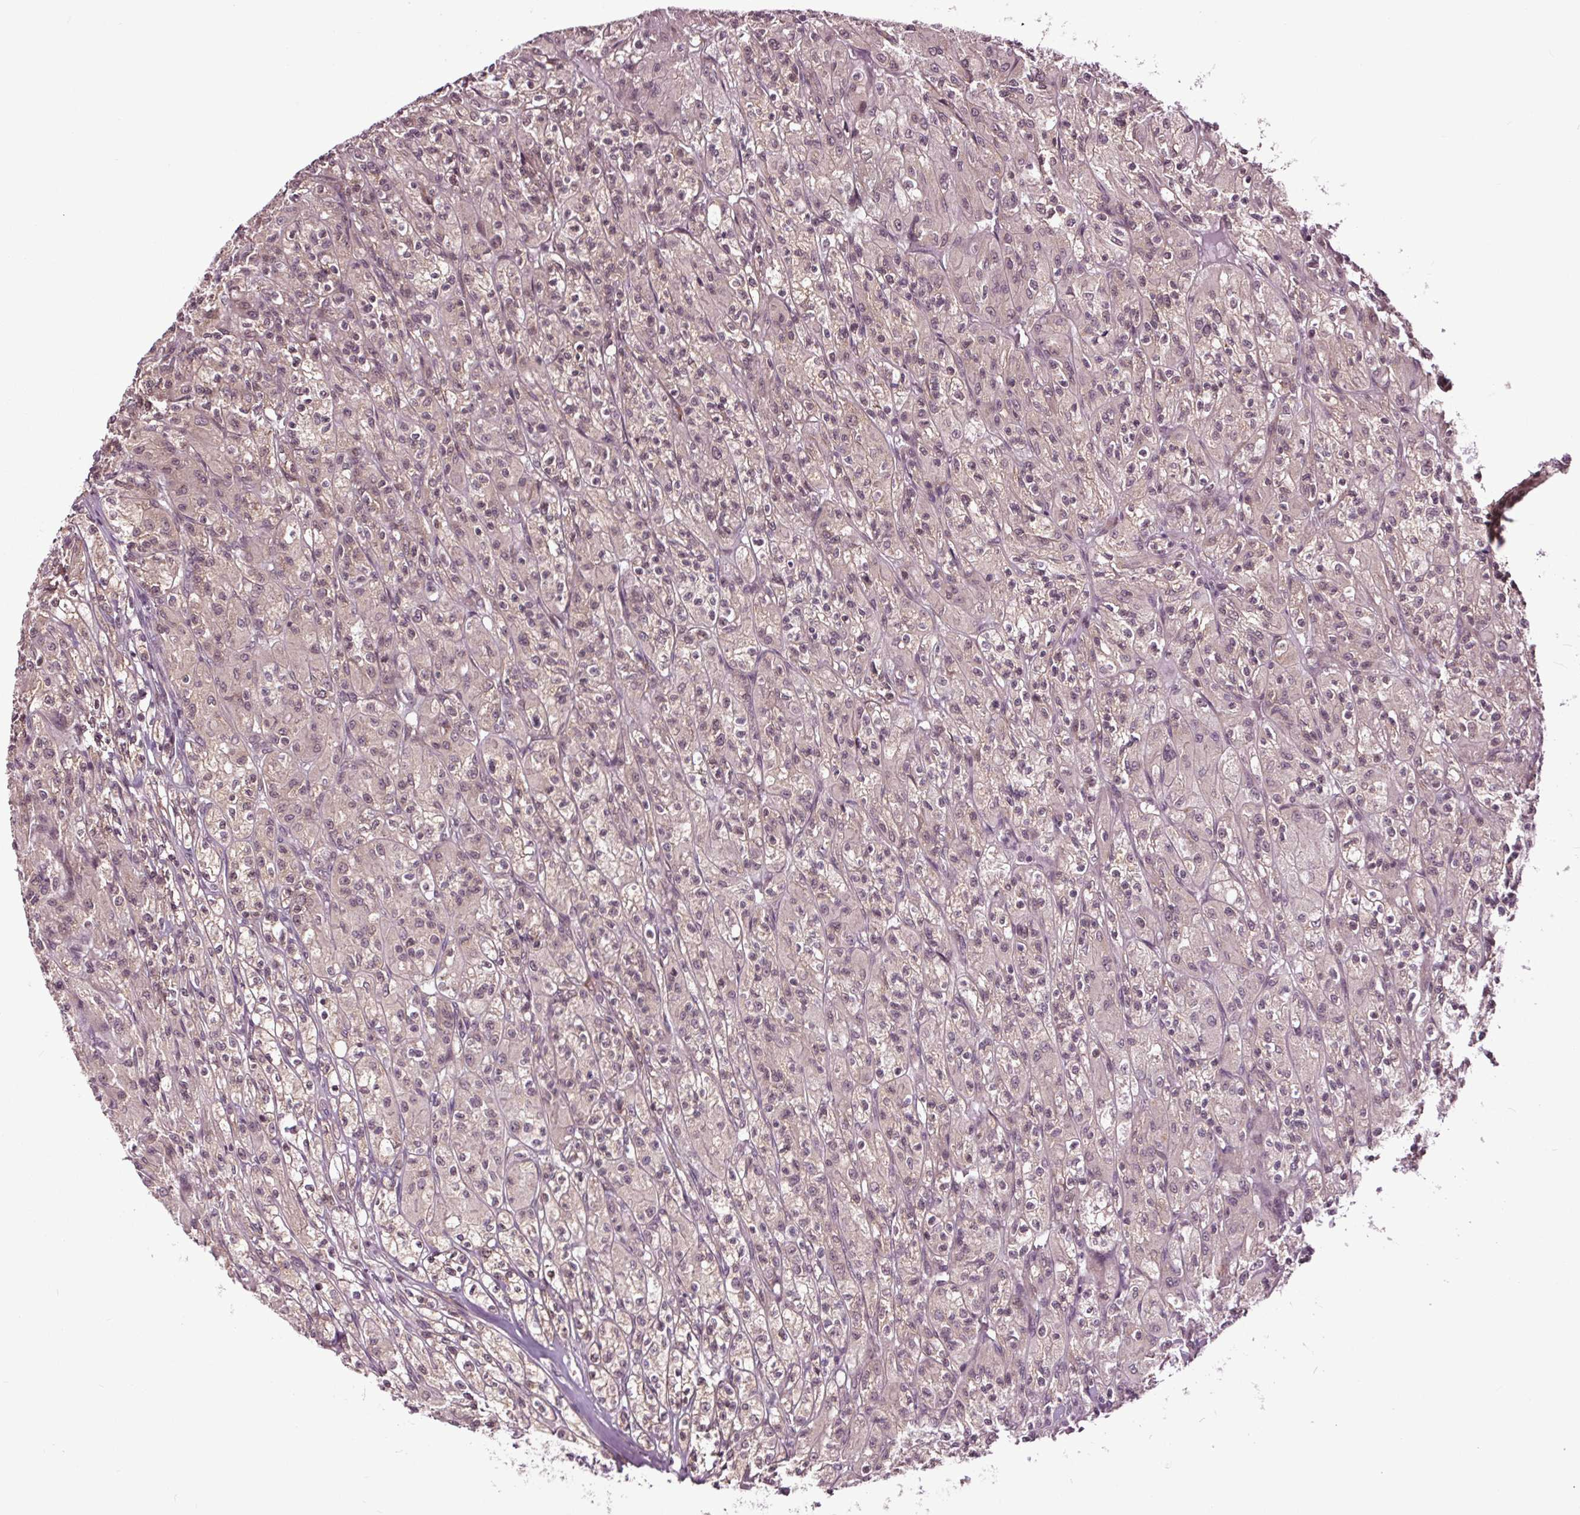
{"staining": {"intensity": "weak", "quantity": "<25%", "location": "cytoplasmic/membranous"}, "tissue": "renal cancer", "cell_type": "Tumor cells", "image_type": "cancer", "snomed": [{"axis": "morphology", "description": "Adenocarcinoma, NOS"}, {"axis": "topography", "description": "Kidney"}], "caption": "There is no significant expression in tumor cells of renal cancer. (Stains: DAB (3,3'-diaminobenzidine) IHC with hematoxylin counter stain, Microscopy: brightfield microscopy at high magnification).", "gene": "HAUS5", "patient": {"sex": "female", "age": 70}}